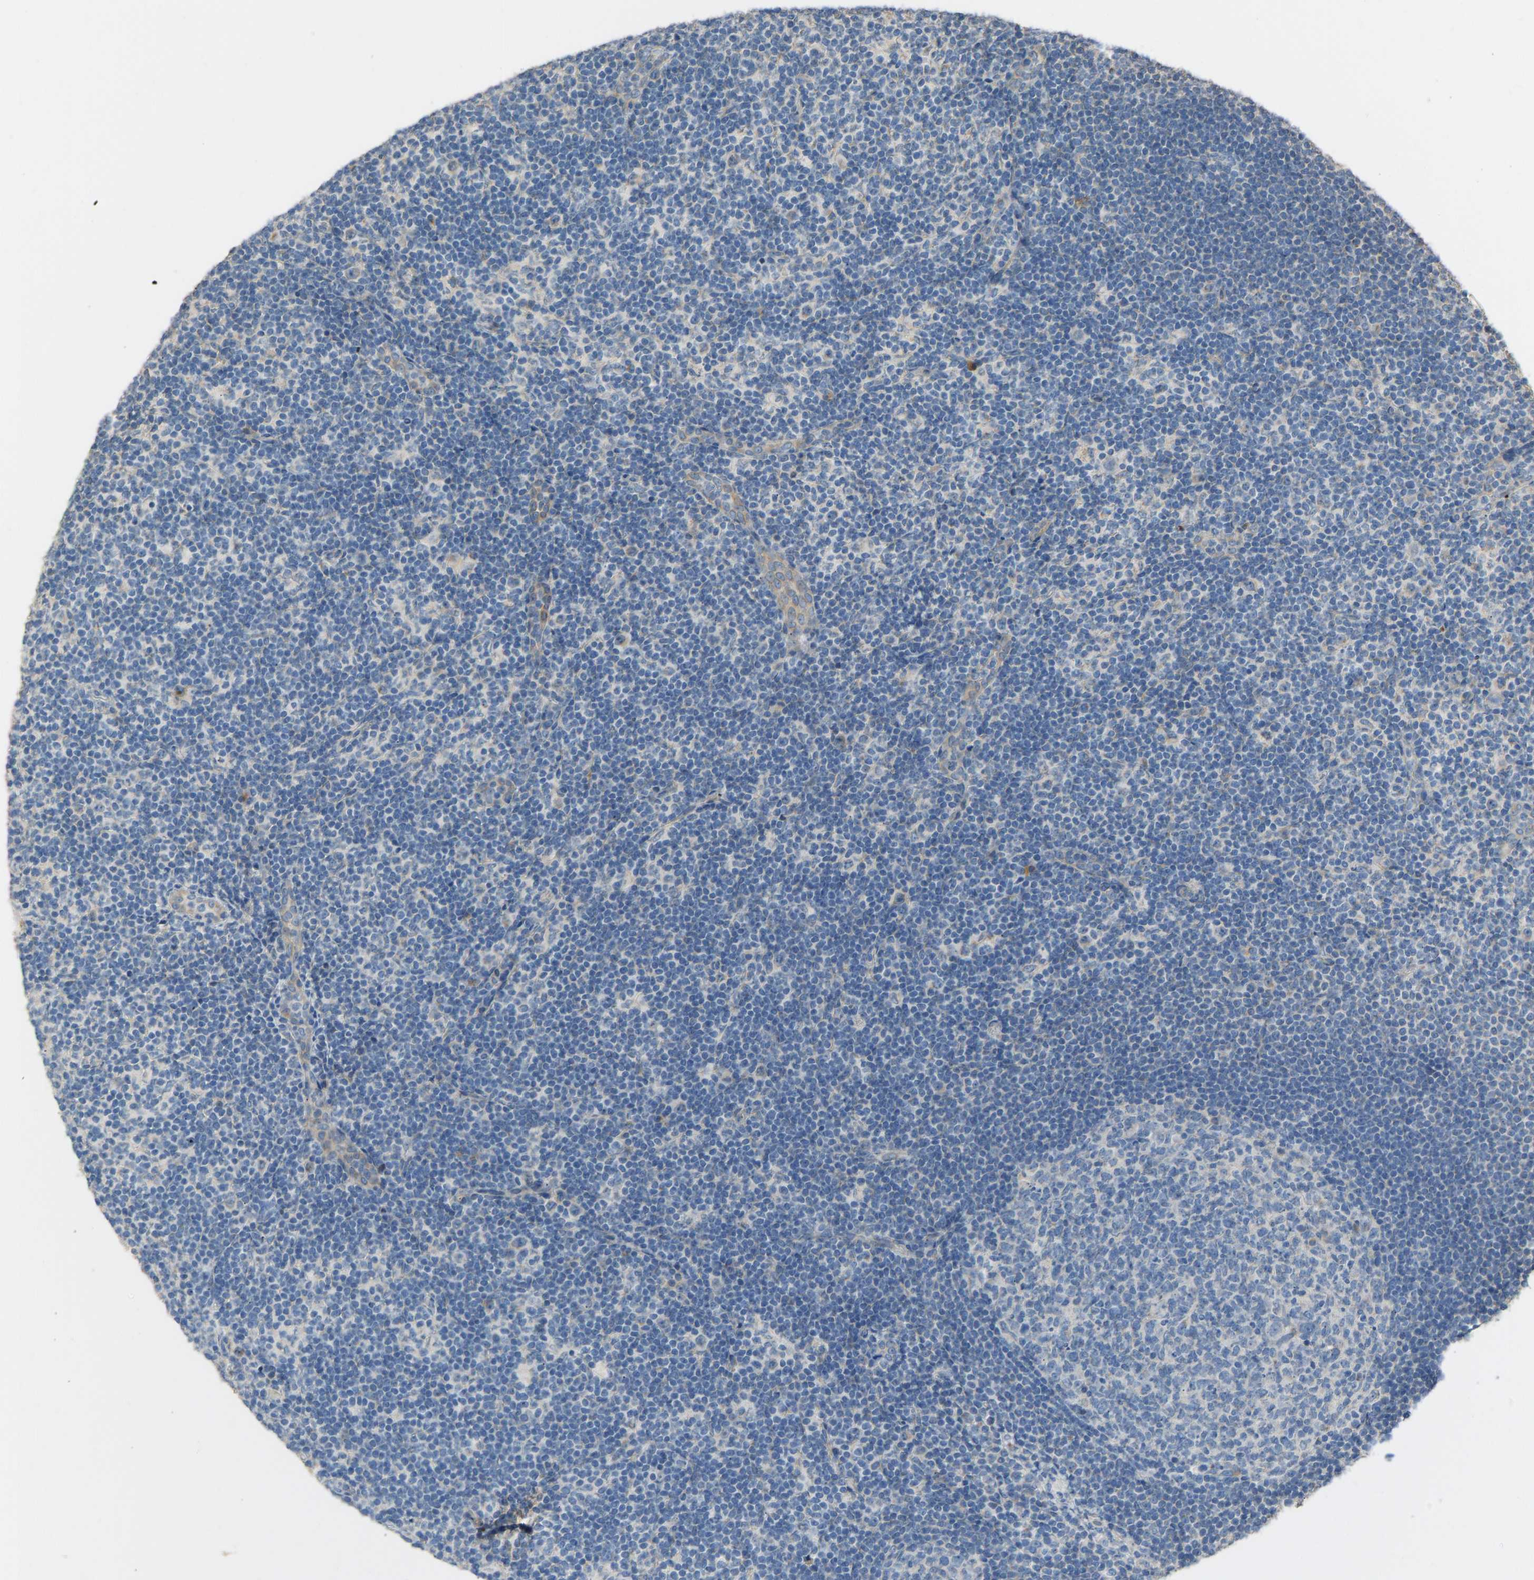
{"staining": {"intensity": "negative", "quantity": "none", "location": "none"}, "tissue": "lymph node", "cell_type": "Germinal center cells", "image_type": "normal", "snomed": [{"axis": "morphology", "description": "Normal tissue, NOS"}, {"axis": "morphology", "description": "Carcinoid, malignant, NOS"}, {"axis": "topography", "description": "Lymph node"}], "caption": "High magnification brightfield microscopy of benign lymph node stained with DAB (brown) and counterstained with hematoxylin (blue): germinal center cells show no significant positivity.", "gene": "TGFBR3", "patient": {"sex": "male", "age": 47}}